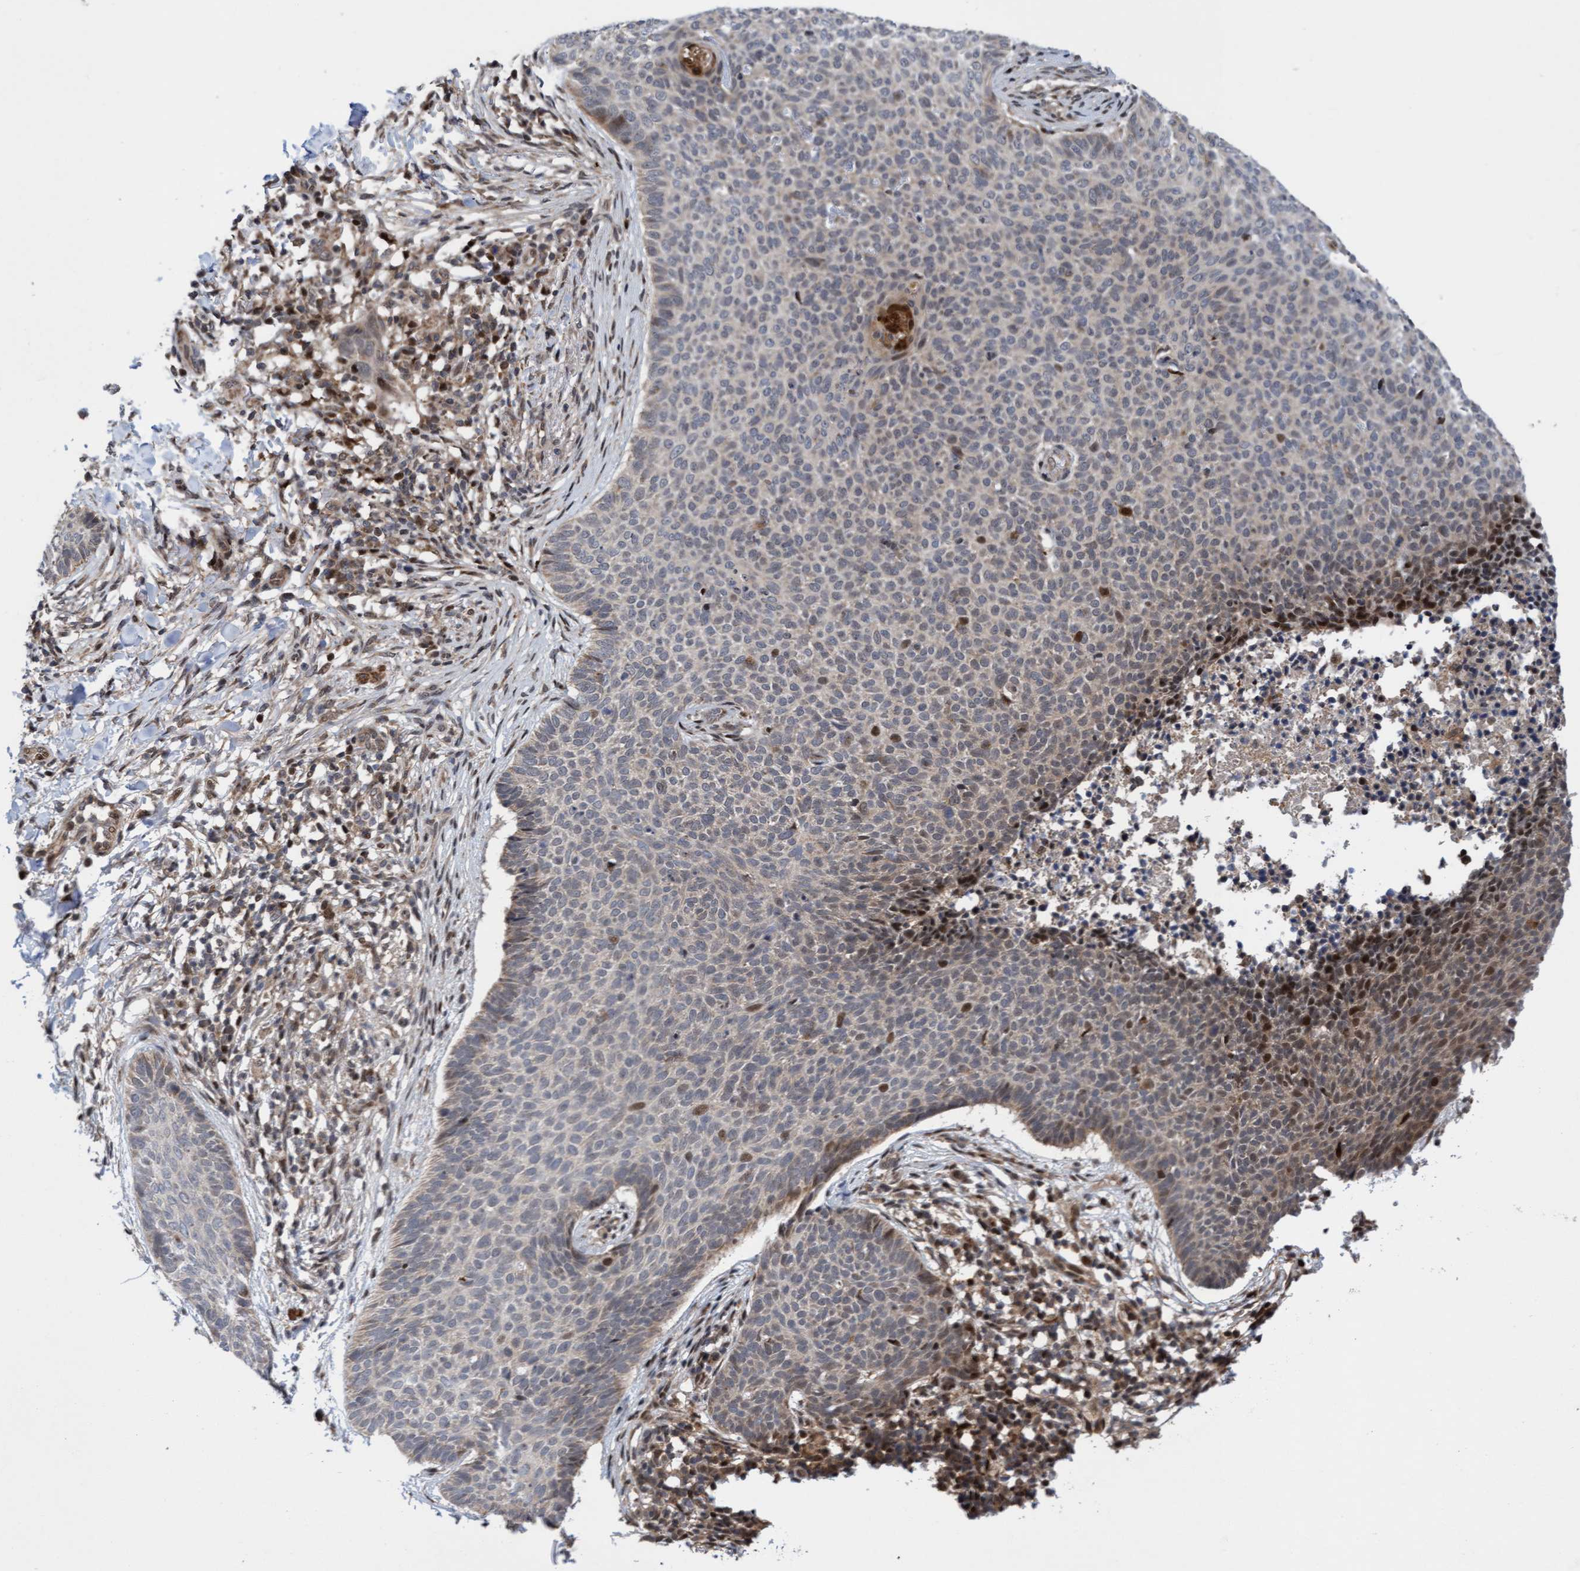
{"staining": {"intensity": "moderate", "quantity": "<25%", "location": "cytoplasmic/membranous,nuclear"}, "tissue": "skin cancer", "cell_type": "Tumor cells", "image_type": "cancer", "snomed": [{"axis": "morphology", "description": "Normal tissue, NOS"}, {"axis": "morphology", "description": "Basal cell carcinoma"}, {"axis": "topography", "description": "Skin"}], "caption": "Skin basal cell carcinoma stained for a protein shows moderate cytoplasmic/membranous and nuclear positivity in tumor cells. (brown staining indicates protein expression, while blue staining denotes nuclei).", "gene": "ITFG1", "patient": {"sex": "male", "age": 50}}